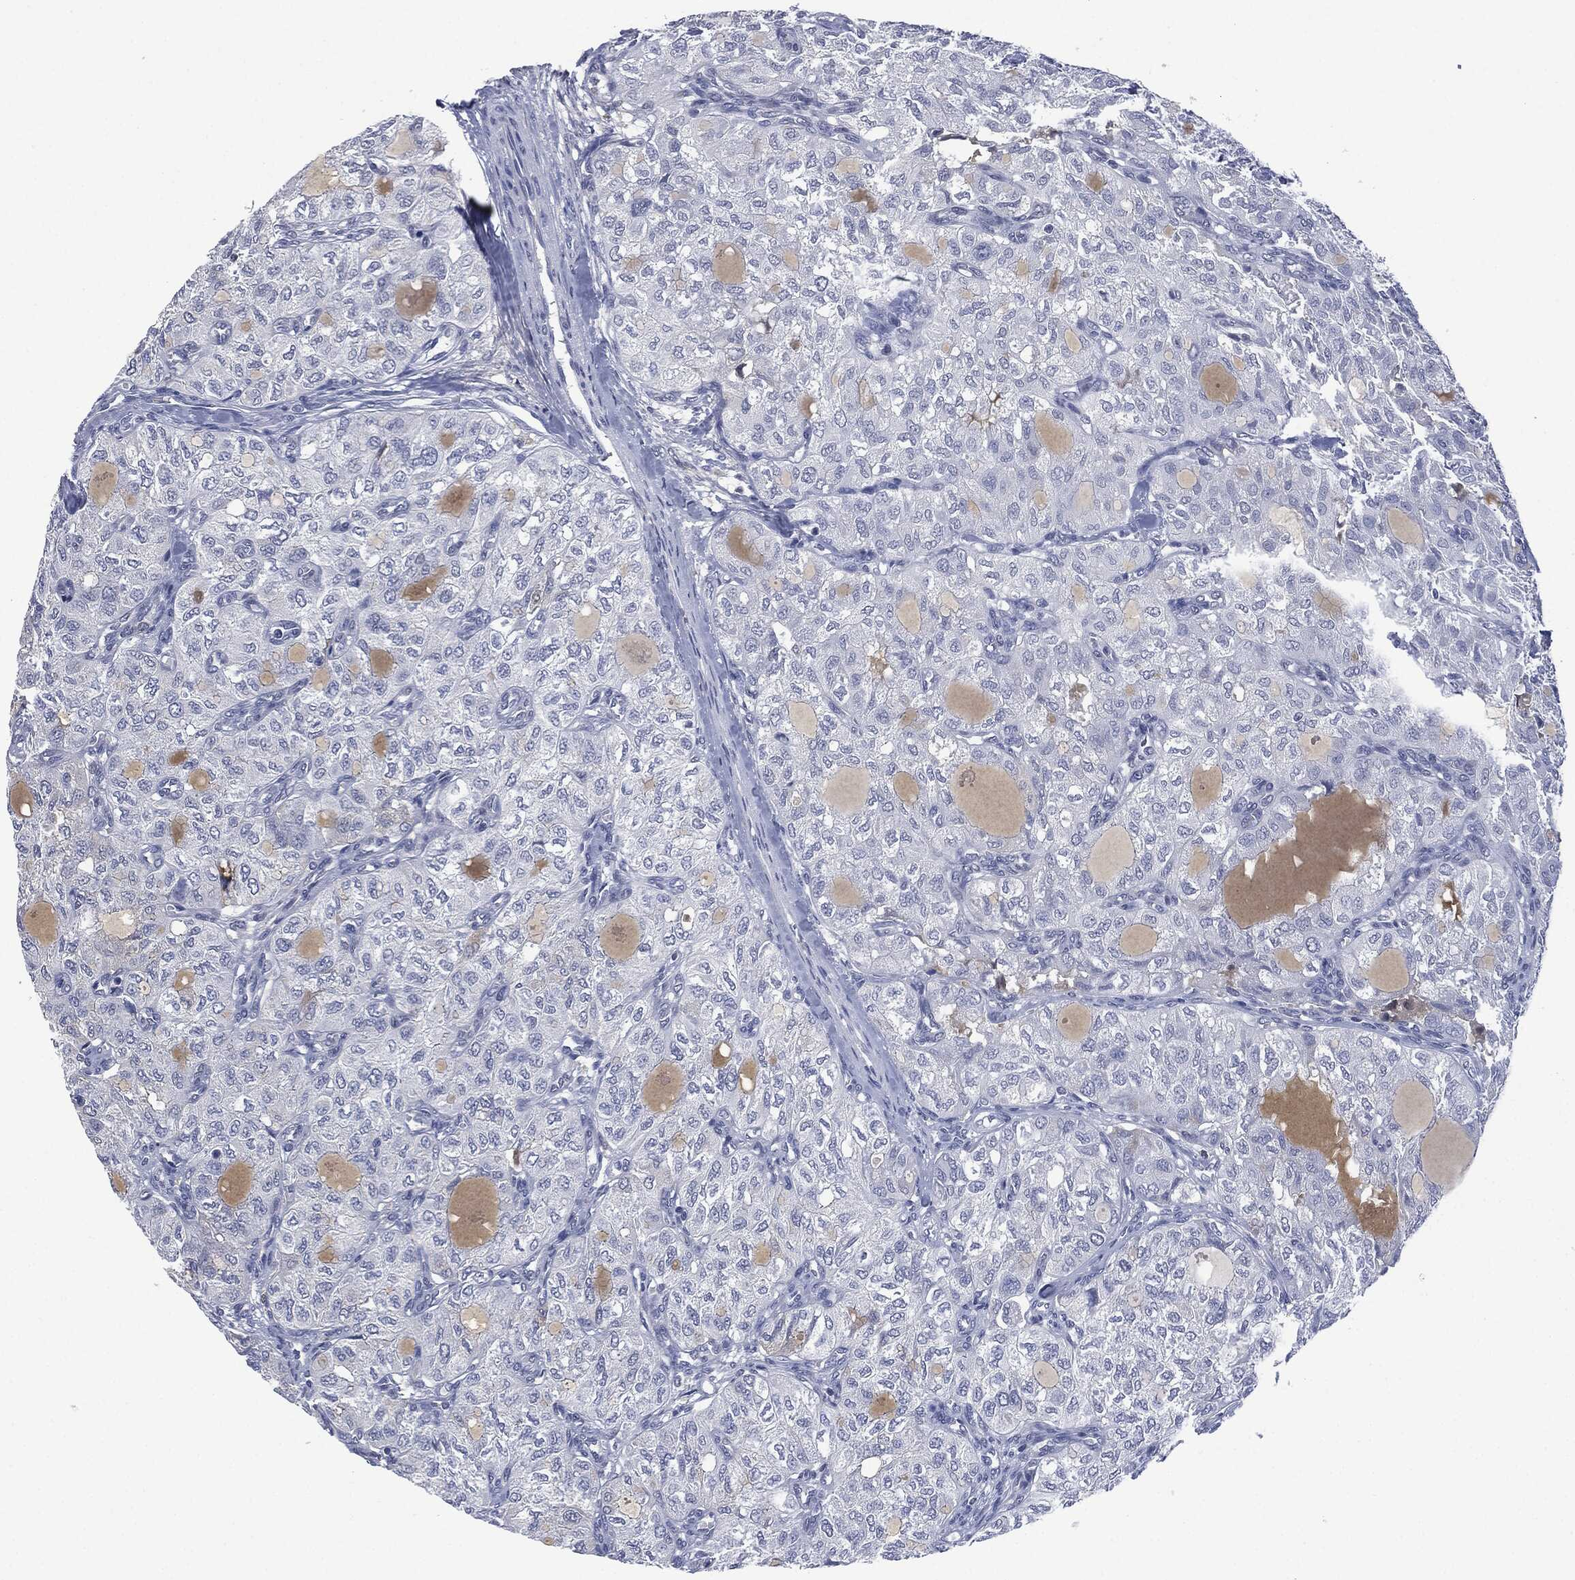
{"staining": {"intensity": "negative", "quantity": "none", "location": "none"}, "tissue": "thyroid cancer", "cell_type": "Tumor cells", "image_type": "cancer", "snomed": [{"axis": "morphology", "description": "Follicular adenoma carcinoma, NOS"}, {"axis": "topography", "description": "Thyroid gland"}], "caption": "Immunohistochemical staining of thyroid cancer (follicular adenoma carcinoma) demonstrates no significant expression in tumor cells.", "gene": "SIGLEC7", "patient": {"sex": "male", "age": 75}}